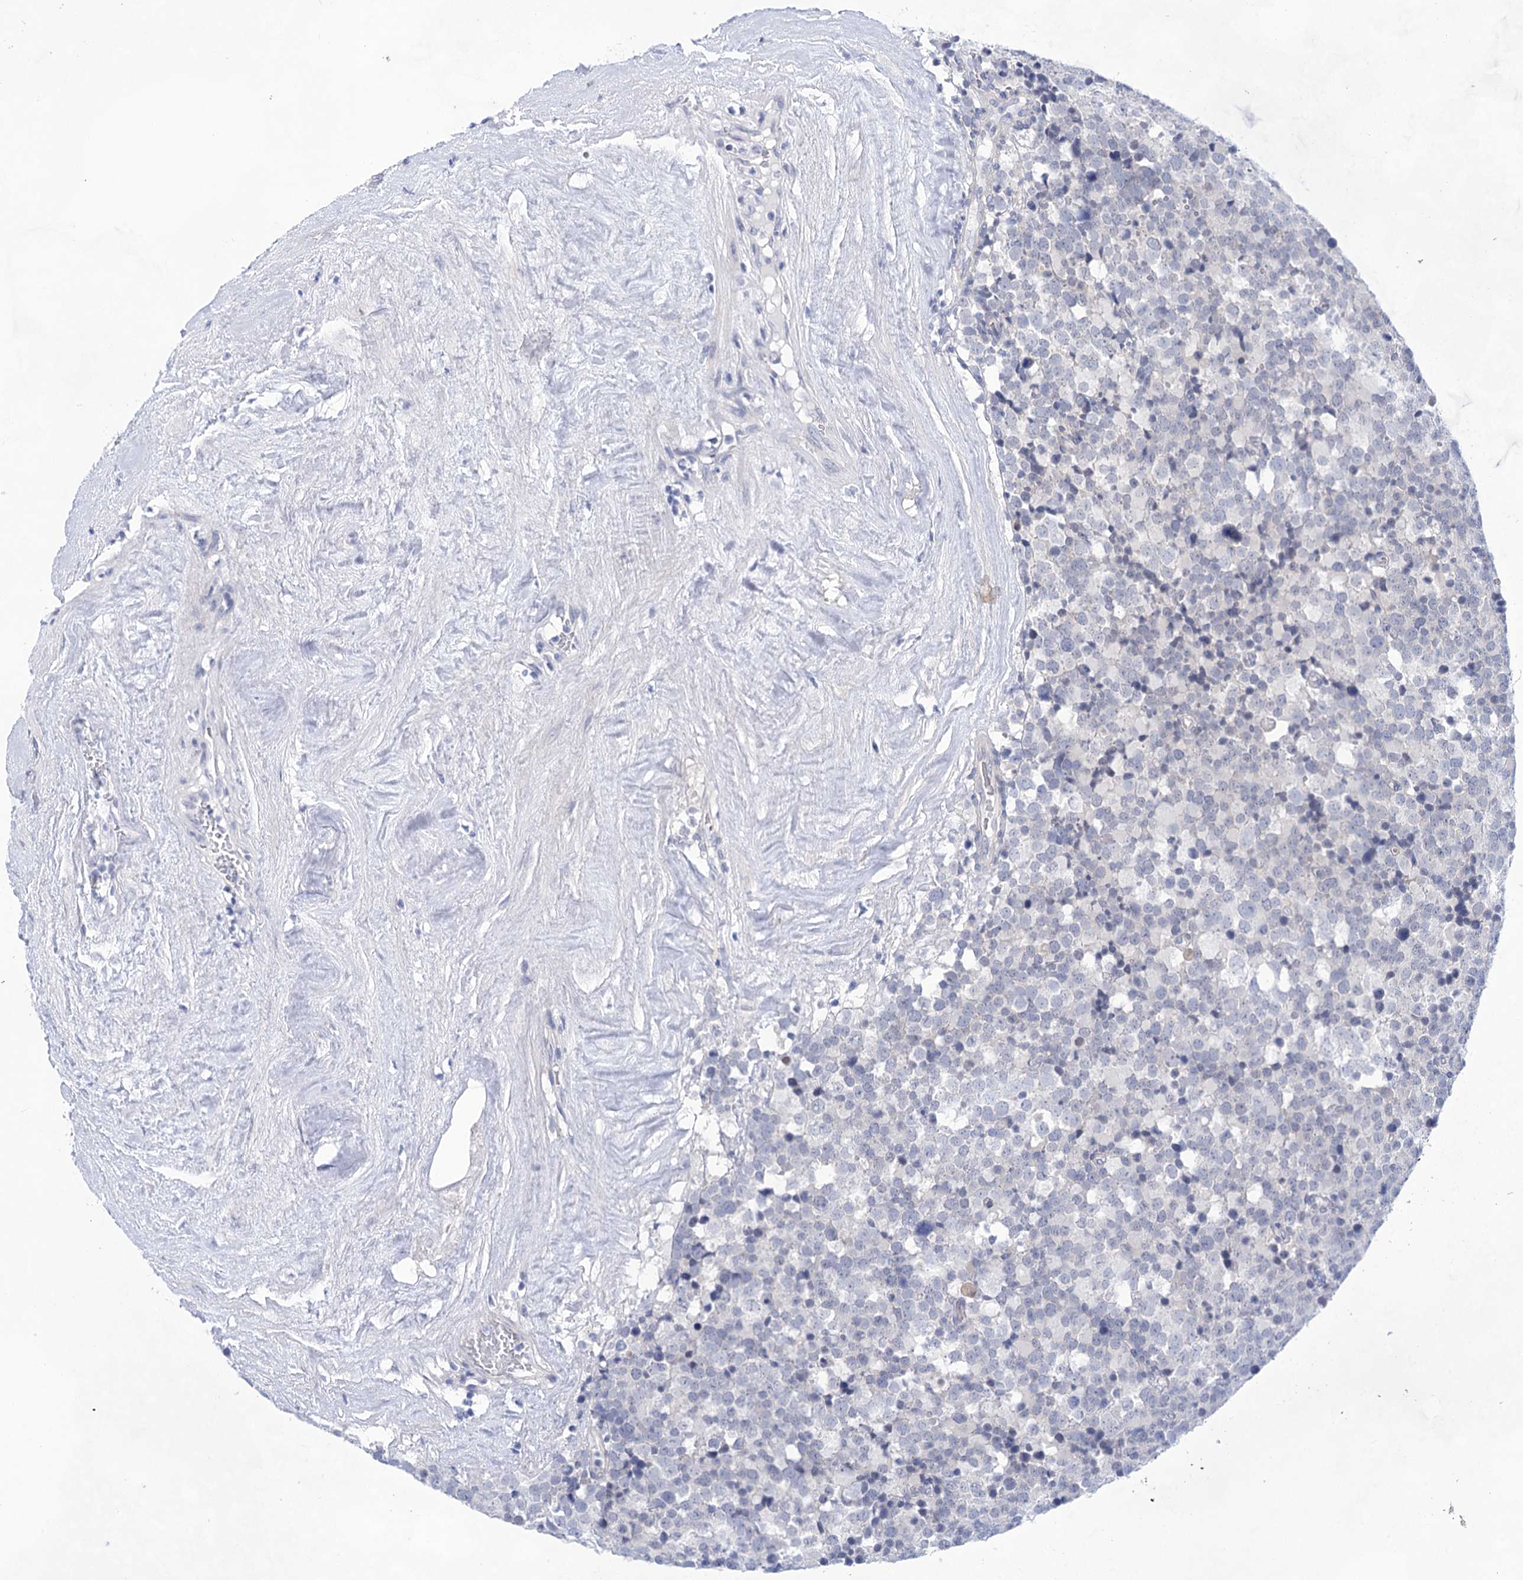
{"staining": {"intensity": "negative", "quantity": "none", "location": "none"}, "tissue": "testis cancer", "cell_type": "Tumor cells", "image_type": "cancer", "snomed": [{"axis": "morphology", "description": "Seminoma, NOS"}, {"axis": "topography", "description": "Testis"}], "caption": "Tumor cells show no significant positivity in seminoma (testis). (DAB IHC, high magnification).", "gene": "LALBA", "patient": {"sex": "male", "age": 71}}